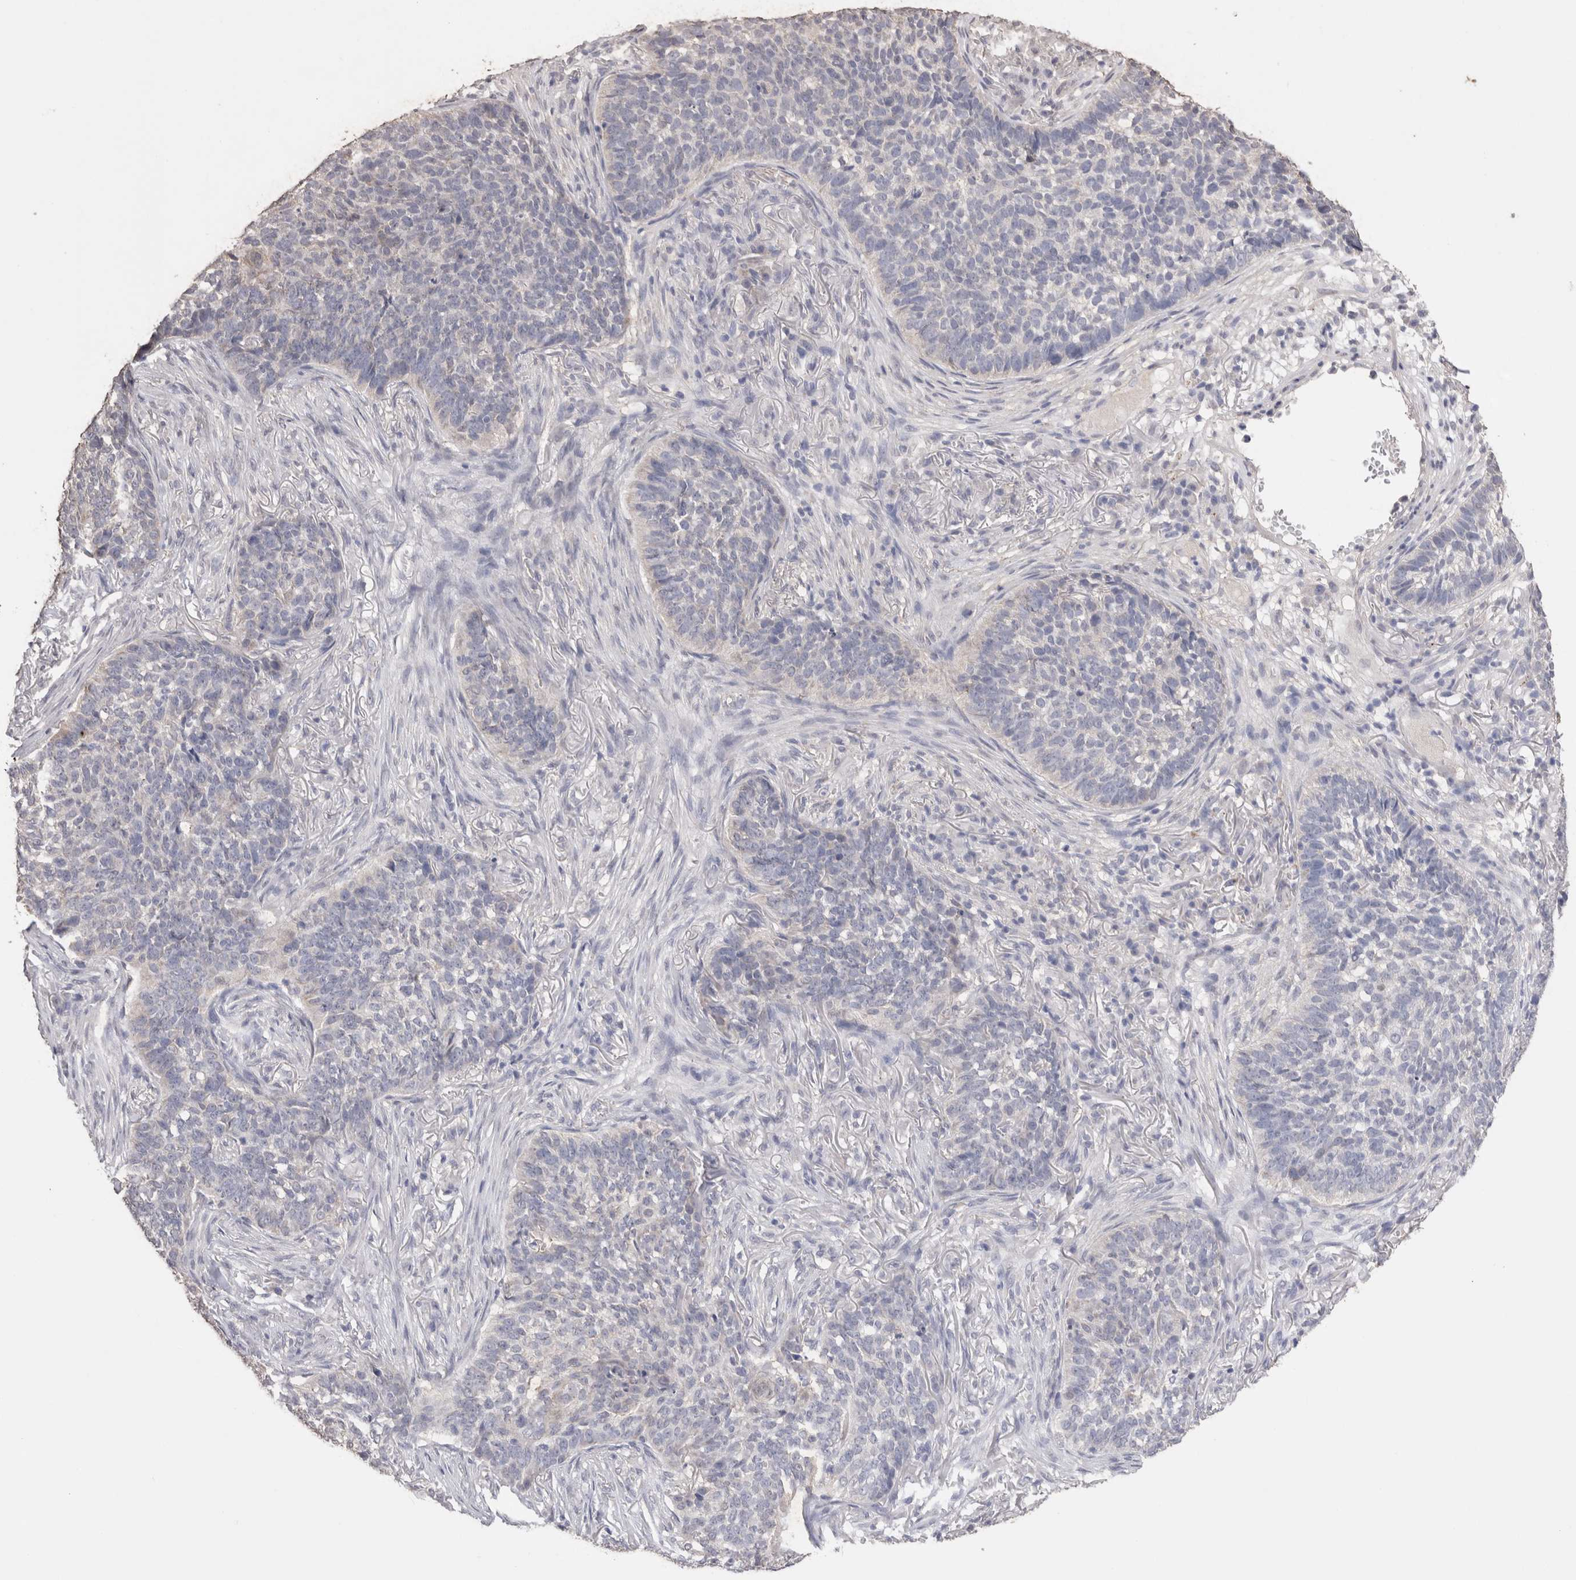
{"staining": {"intensity": "negative", "quantity": "none", "location": "none"}, "tissue": "skin cancer", "cell_type": "Tumor cells", "image_type": "cancer", "snomed": [{"axis": "morphology", "description": "Basal cell carcinoma"}, {"axis": "topography", "description": "Skin"}], "caption": "Skin cancer (basal cell carcinoma) was stained to show a protein in brown. There is no significant expression in tumor cells. (Stains: DAB (3,3'-diaminobenzidine) IHC with hematoxylin counter stain, Microscopy: brightfield microscopy at high magnification).", "gene": "CDH6", "patient": {"sex": "male", "age": 85}}